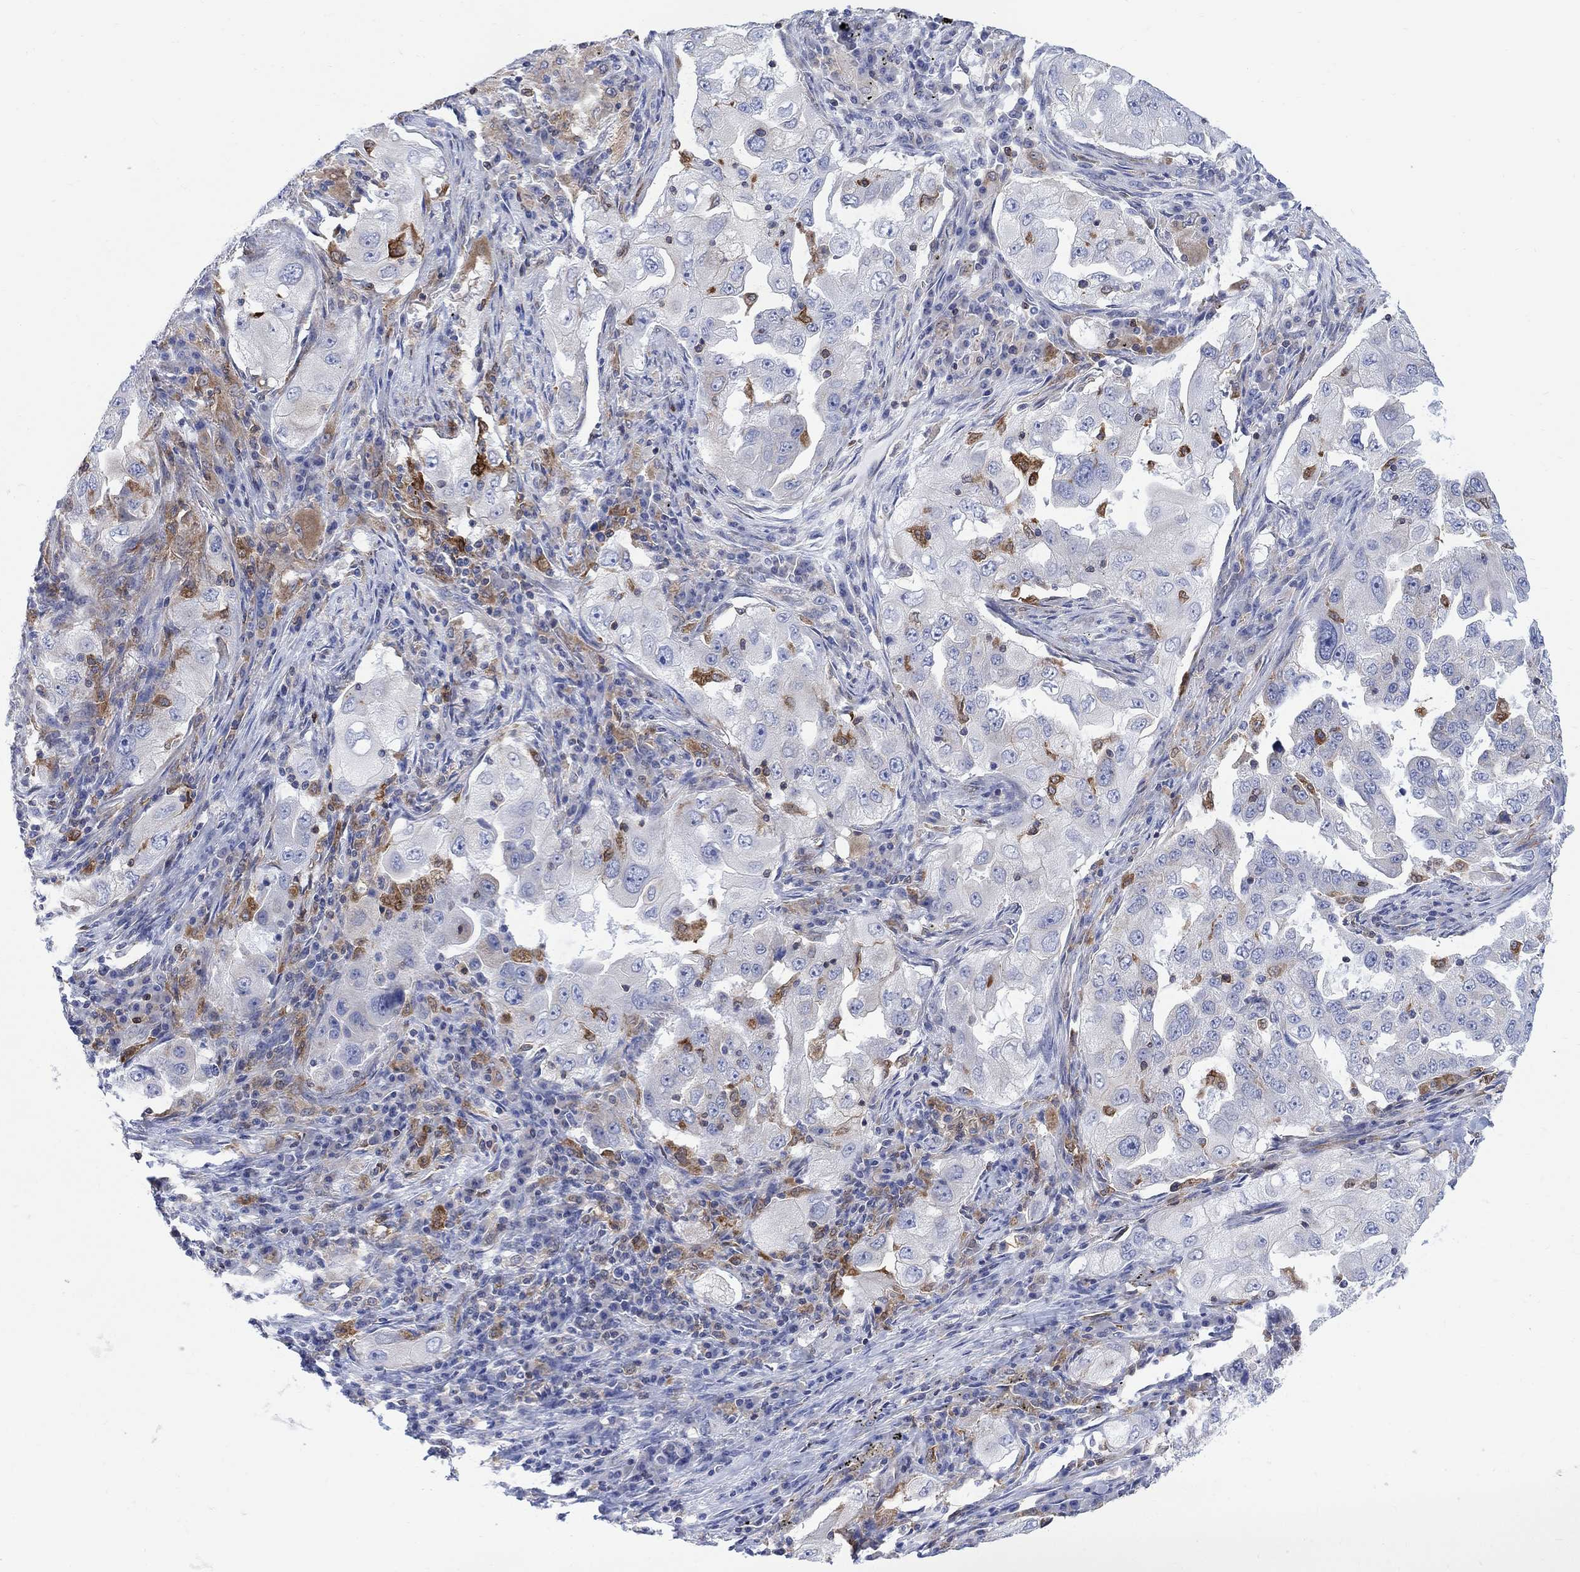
{"staining": {"intensity": "negative", "quantity": "none", "location": "none"}, "tissue": "lung cancer", "cell_type": "Tumor cells", "image_type": "cancer", "snomed": [{"axis": "morphology", "description": "Adenocarcinoma, NOS"}, {"axis": "topography", "description": "Lung"}], "caption": "Immunohistochemical staining of human lung adenocarcinoma exhibits no significant positivity in tumor cells. Brightfield microscopy of IHC stained with DAB (3,3'-diaminobenzidine) (brown) and hematoxylin (blue), captured at high magnification.", "gene": "GBP5", "patient": {"sex": "female", "age": 61}}